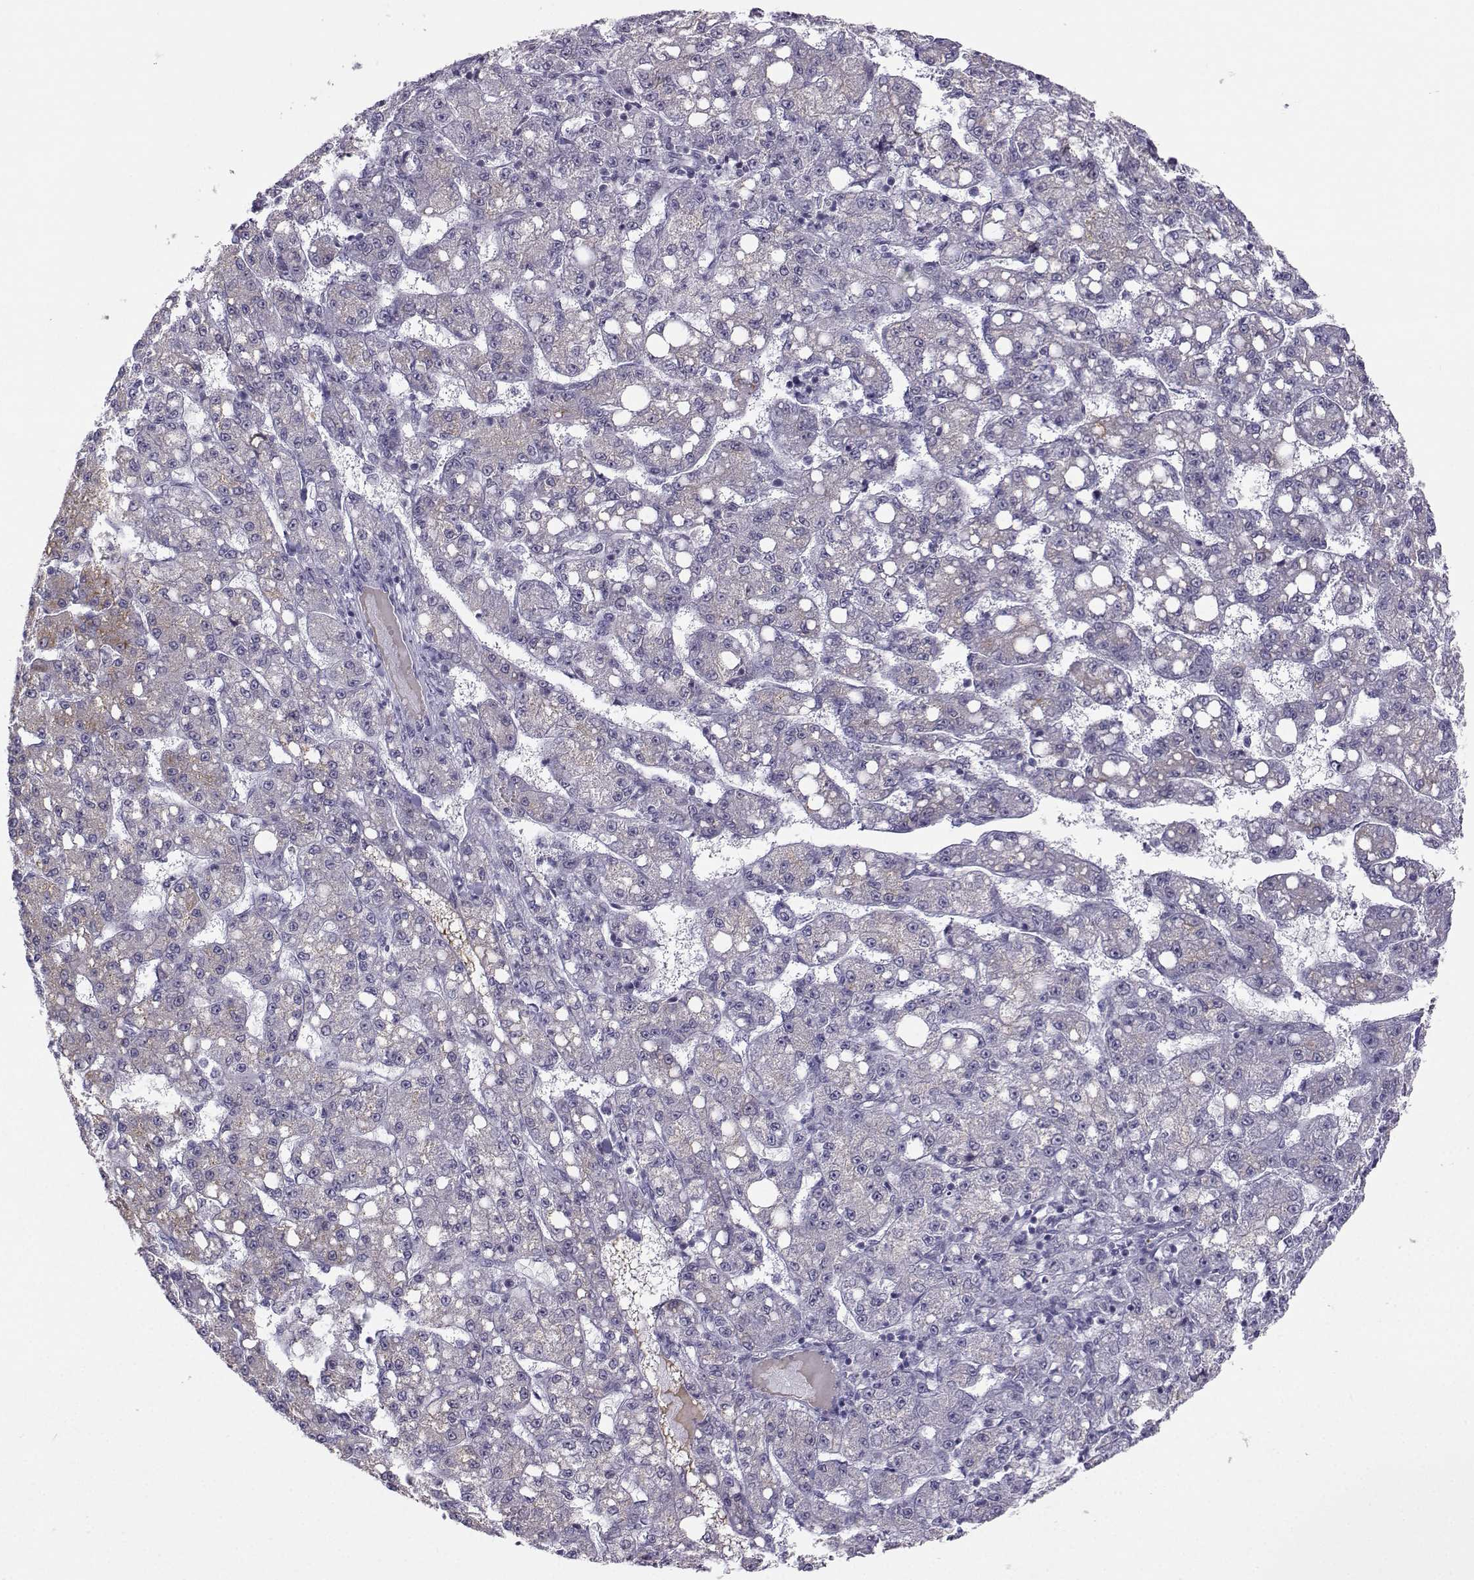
{"staining": {"intensity": "weak", "quantity": "25%-75%", "location": "cytoplasmic/membranous"}, "tissue": "liver cancer", "cell_type": "Tumor cells", "image_type": "cancer", "snomed": [{"axis": "morphology", "description": "Carcinoma, Hepatocellular, NOS"}, {"axis": "topography", "description": "Liver"}], "caption": "DAB (3,3'-diaminobenzidine) immunohistochemical staining of human hepatocellular carcinoma (liver) displays weak cytoplasmic/membranous protein expression in approximately 25%-75% of tumor cells.", "gene": "LHX1", "patient": {"sex": "female", "age": 65}}